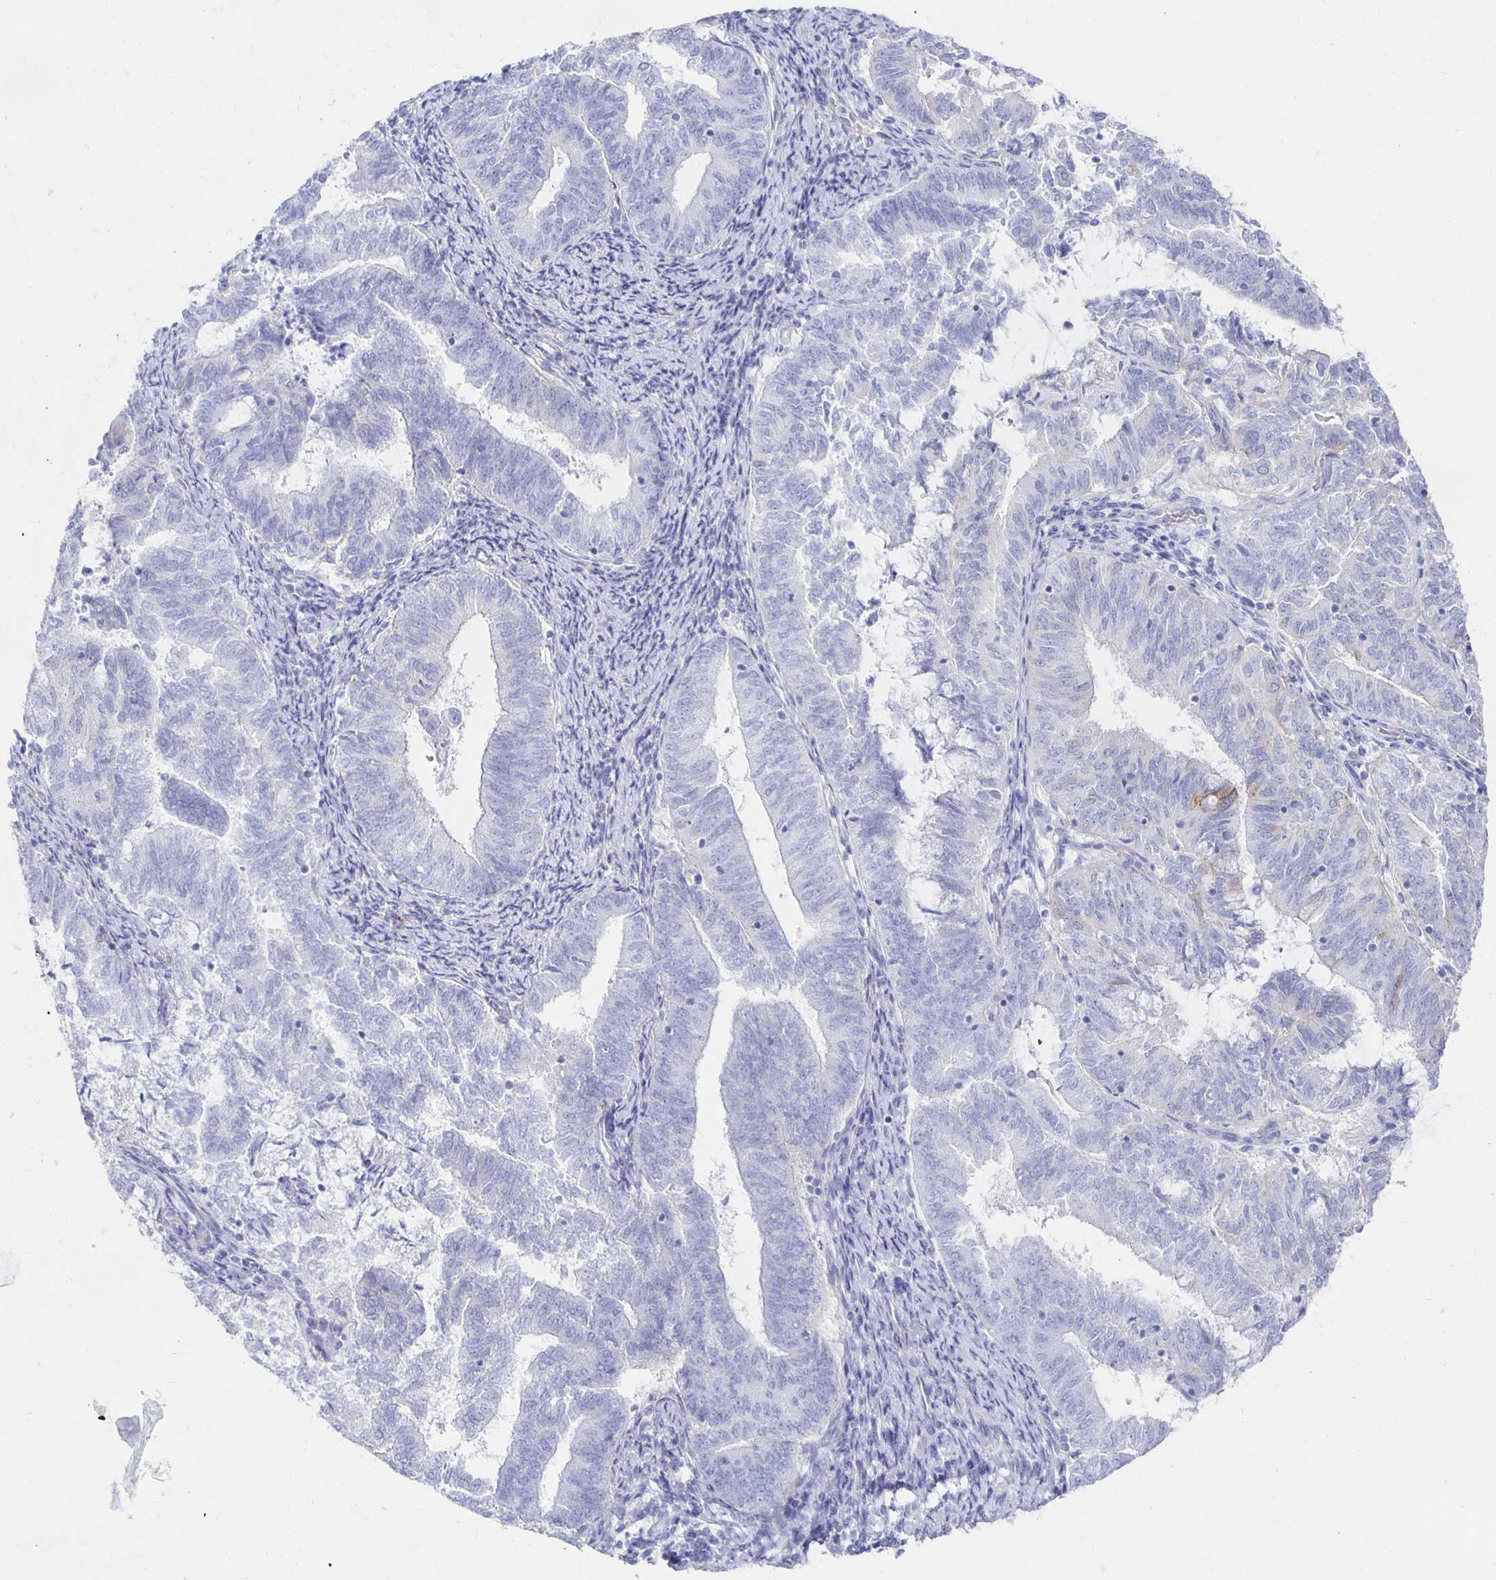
{"staining": {"intensity": "negative", "quantity": "none", "location": "none"}, "tissue": "endometrial cancer", "cell_type": "Tumor cells", "image_type": "cancer", "snomed": [{"axis": "morphology", "description": "Adenocarcinoma, NOS"}, {"axis": "topography", "description": "Endometrium"}], "caption": "Immunohistochemistry micrograph of human endometrial cancer (adenocarcinoma) stained for a protein (brown), which reveals no expression in tumor cells.", "gene": "PRDM7", "patient": {"sex": "female", "age": 65}}